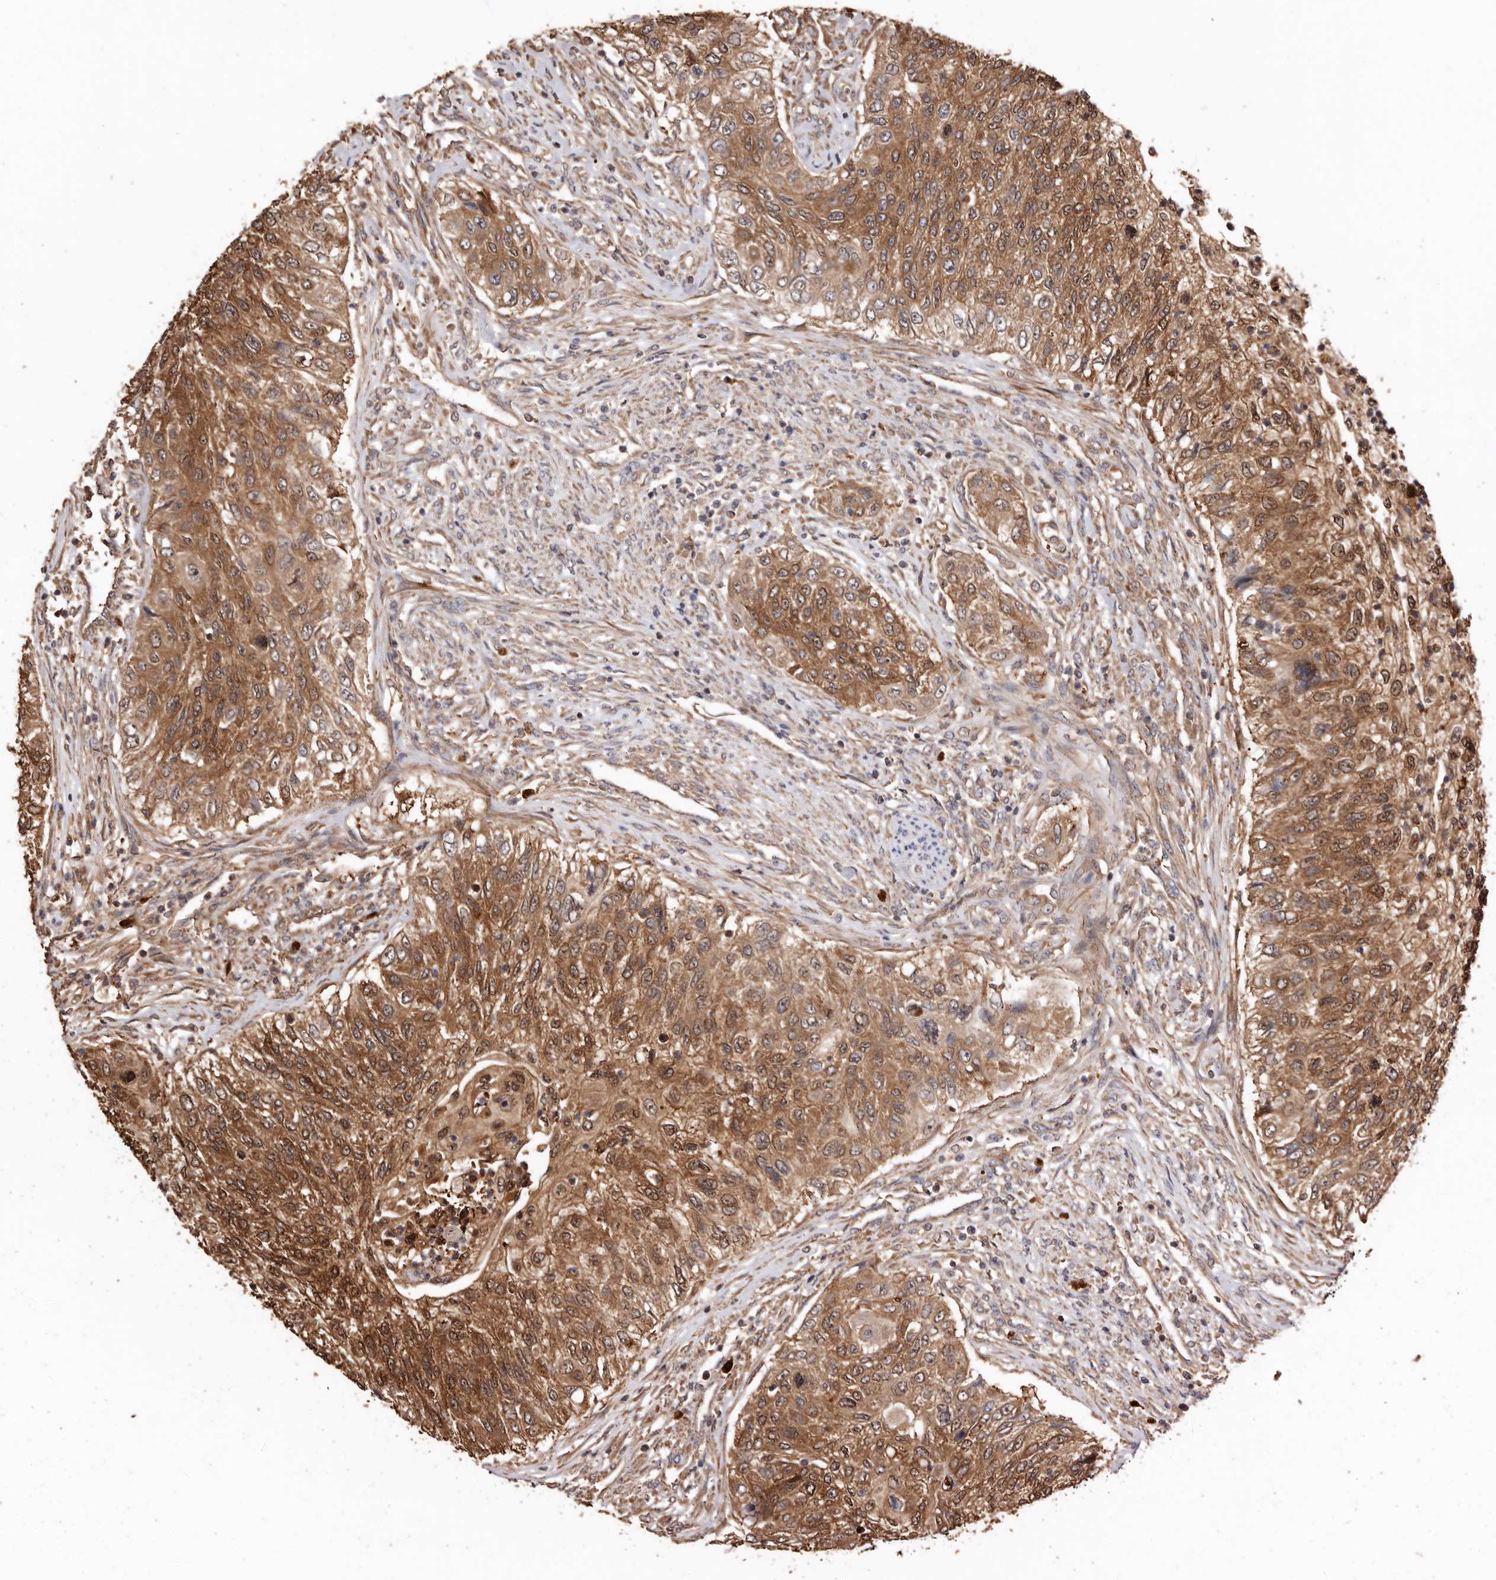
{"staining": {"intensity": "moderate", "quantity": ">75%", "location": "cytoplasmic/membranous,nuclear"}, "tissue": "urothelial cancer", "cell_type": "Tumor cells", "image_type": "cancer", "snomed": [{"axis": "morphology", "description": "Urothelial carcinoma, High grade"}, {"axis": "topography", "description": "Urinary bladder"}], "caption": "Immunohistochemical staining of urothelial cancer exhibits medium levels of moderate cytoplasmic/membranous and nuclear positivity in approximately >75% of tumor cells. The protein of interest is shown in brown color, while the nuclei are stained blue.", "gene": "COQ8B", "patient": {"sex": "female", "age": 60}}